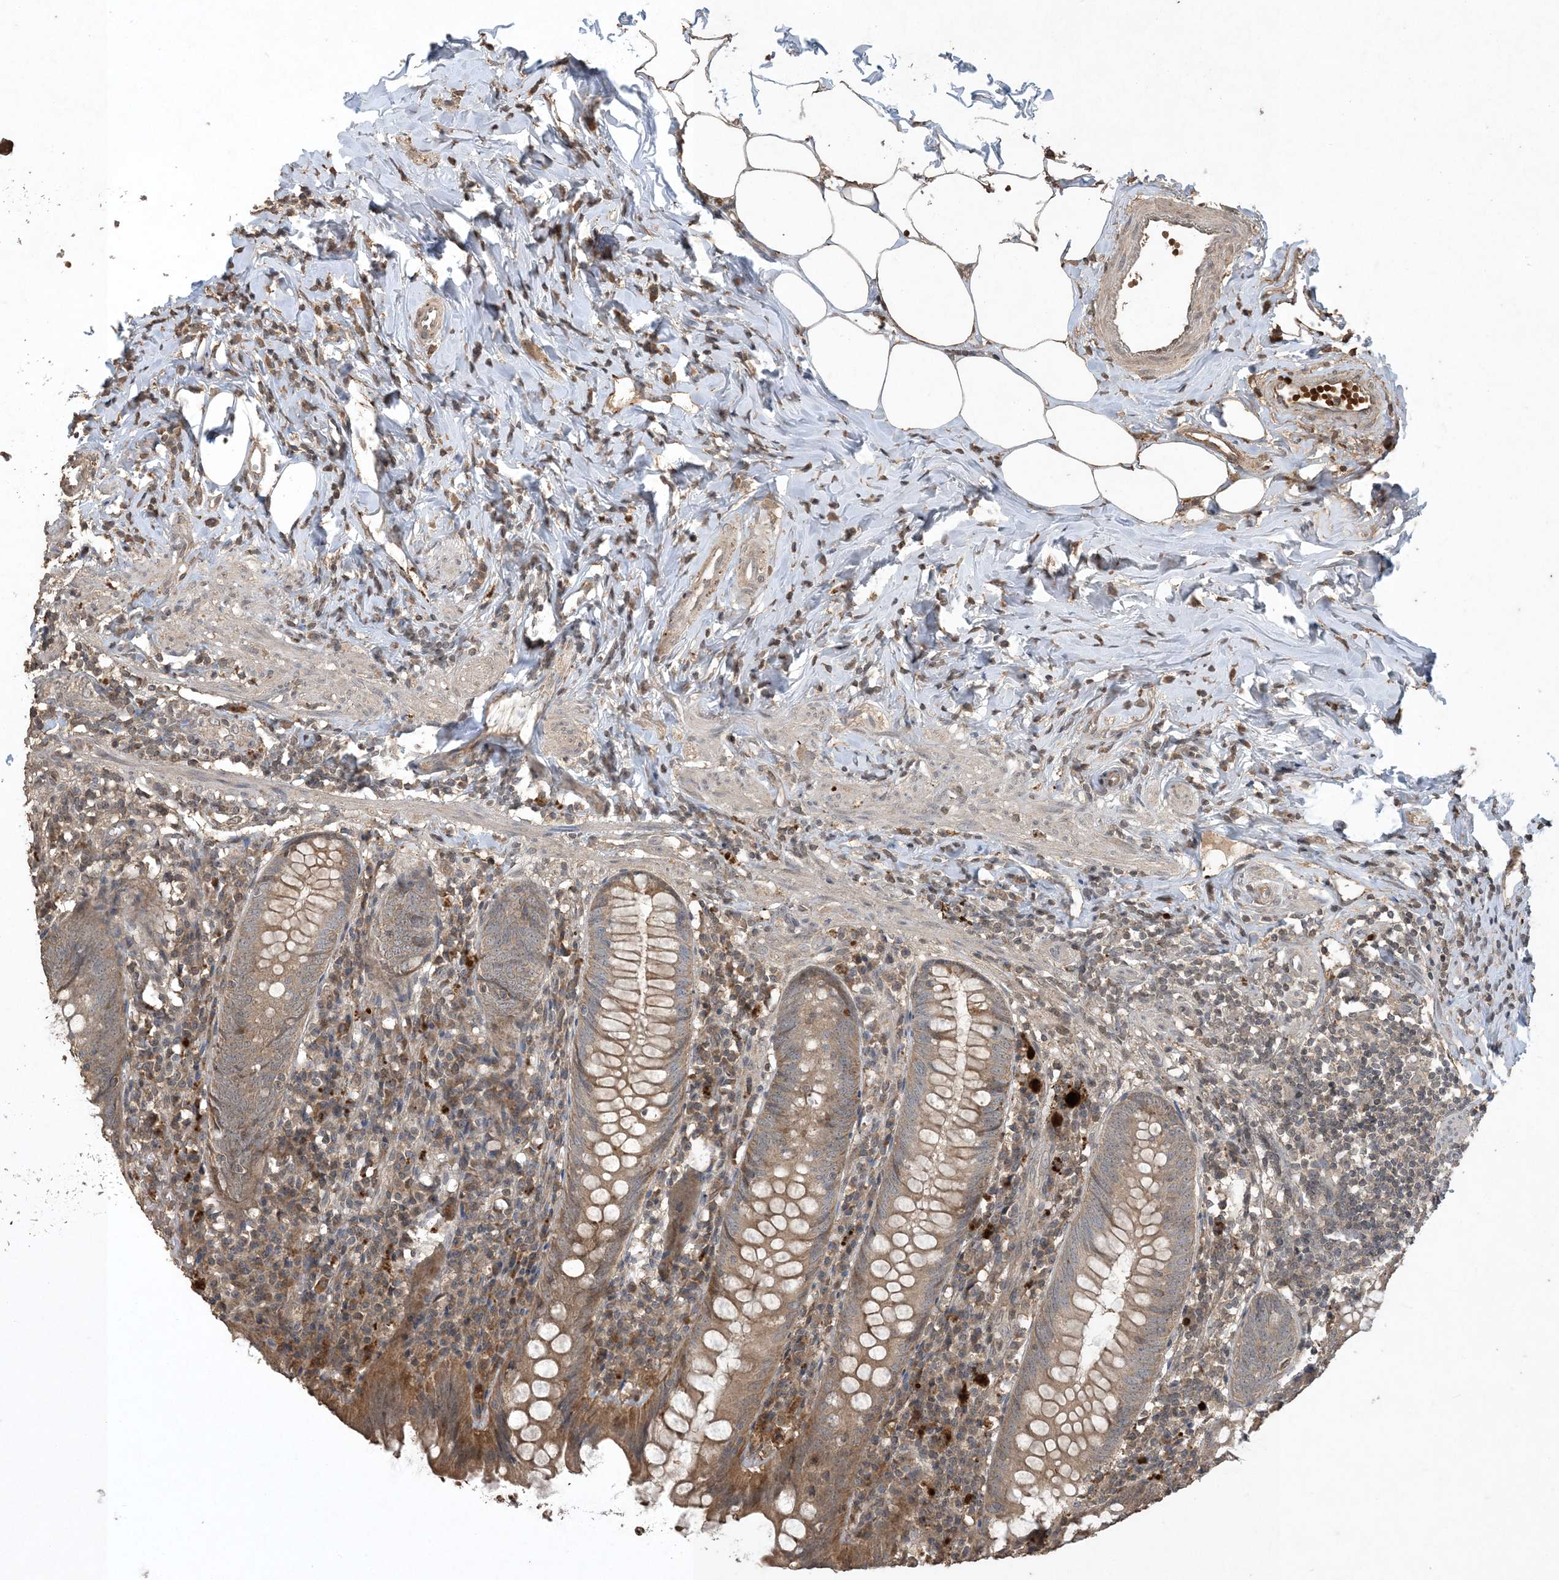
{"staining": {"intensity": "moderate", "quantity": "<25%", "location": "cytoplasmic/membranous"}, "tissue": "appendix", "cell_type": "Glandular cells", "image_type": "normal", "snomed": [{"axis": "morphology", "description": "Normal tissue, NOS"}, {"axis": "topography", "description": "Appendix"}], "caption": "The histopathology image shows staining of unremarkable appendix, revealing moderate cytoplasmic/membranous protein expression (brown color) within glandular cells.", "gene": "EFCAB8", "patient": {"sex": "female", "age": 54}}